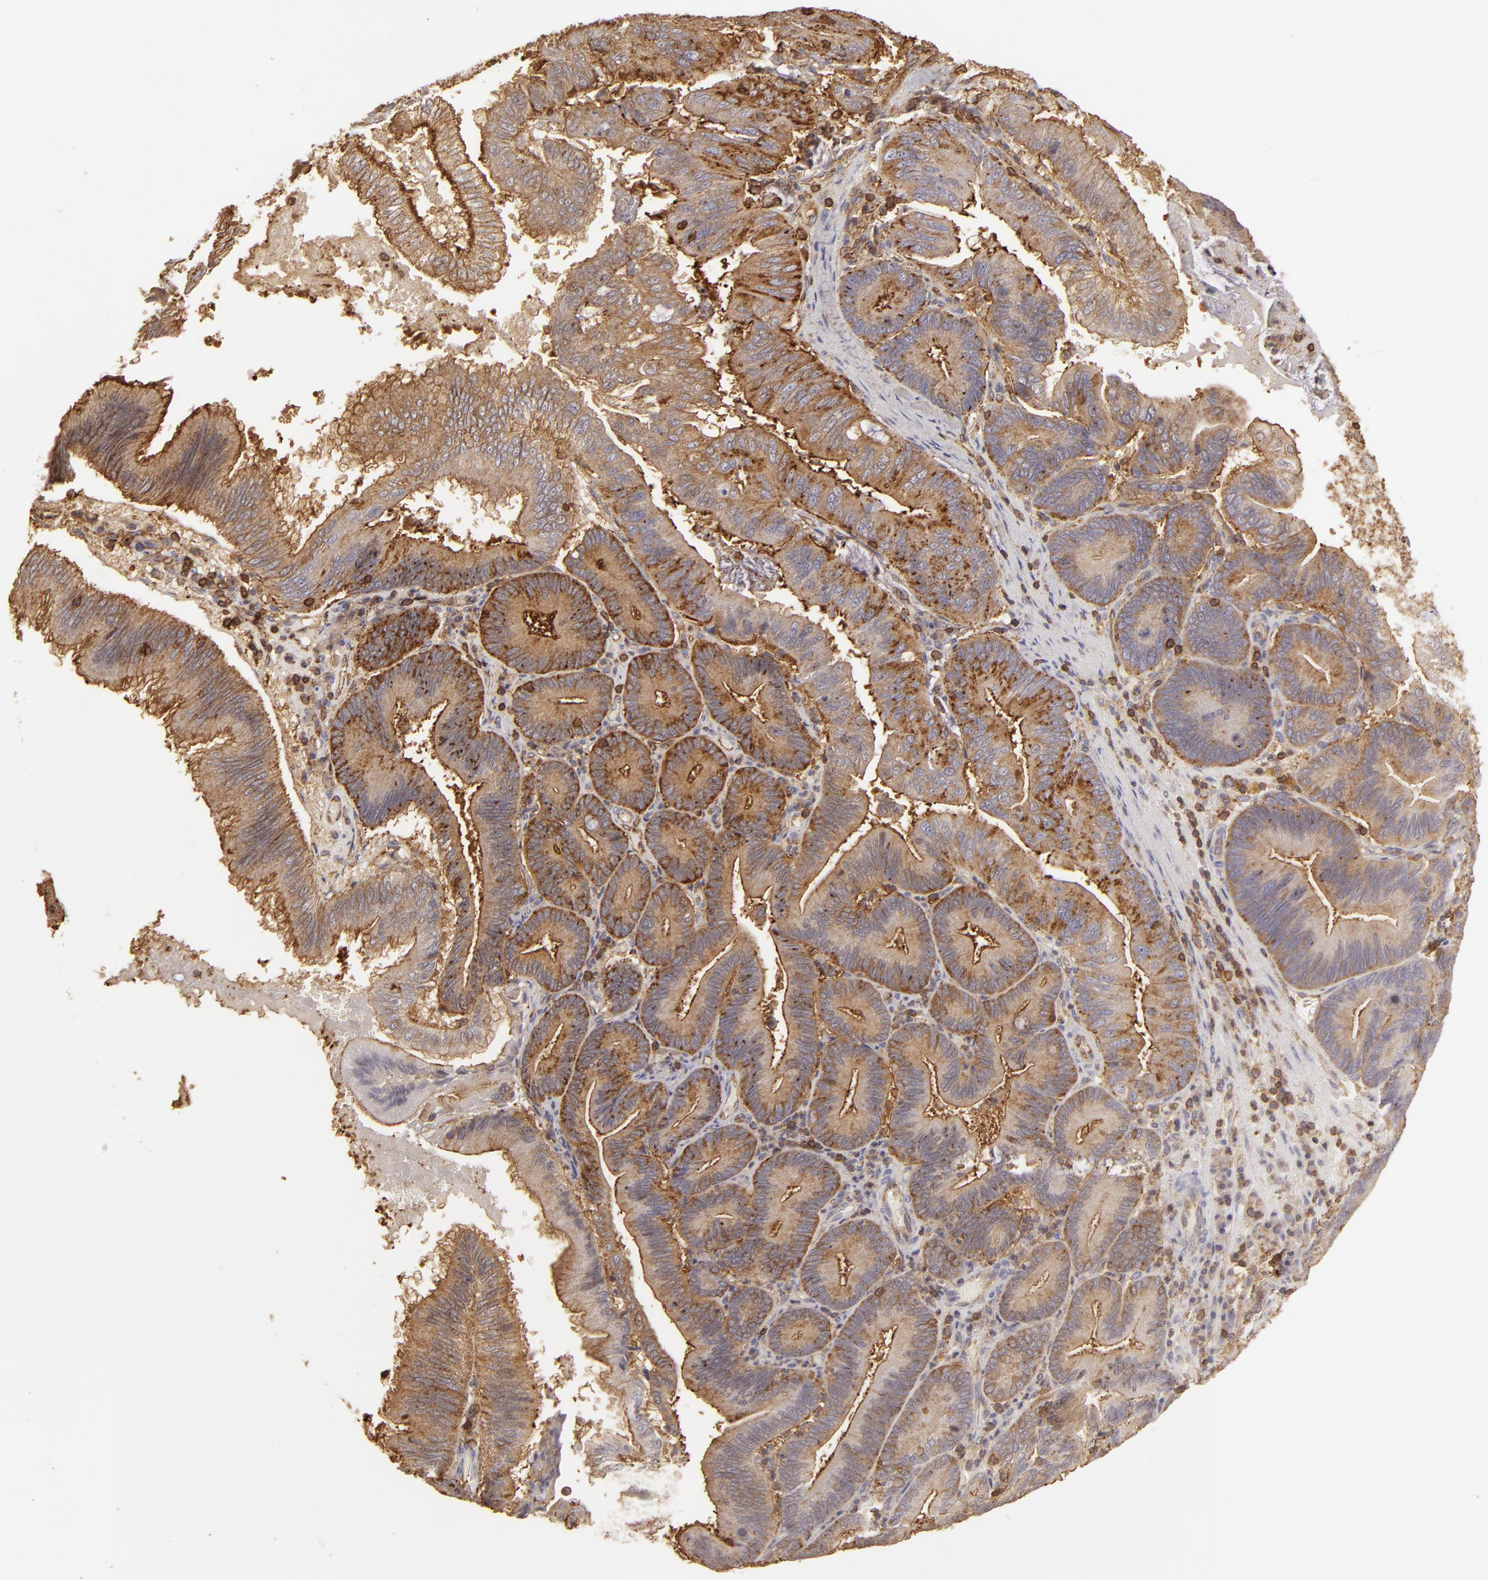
{"staining": {"intensity": "strong", "quantity": ">75%", "location": "cytoplasmic/membranous"}, "tissue": "pancreatic cancer", "cell_type": "Tumor cells", "image_type": "cancer", "snomed": [{"axis": "morphology", "description": "Adenocarcinoma, NOS"}, {"axis": "topography", "description": "Pancreas"}], "caption": "Human pancreatic cancer stained with a protein marker exhibits strong staining in tumor cells.", "gene": "ACTB", "patient": {"sex": "male", "age": 82}}